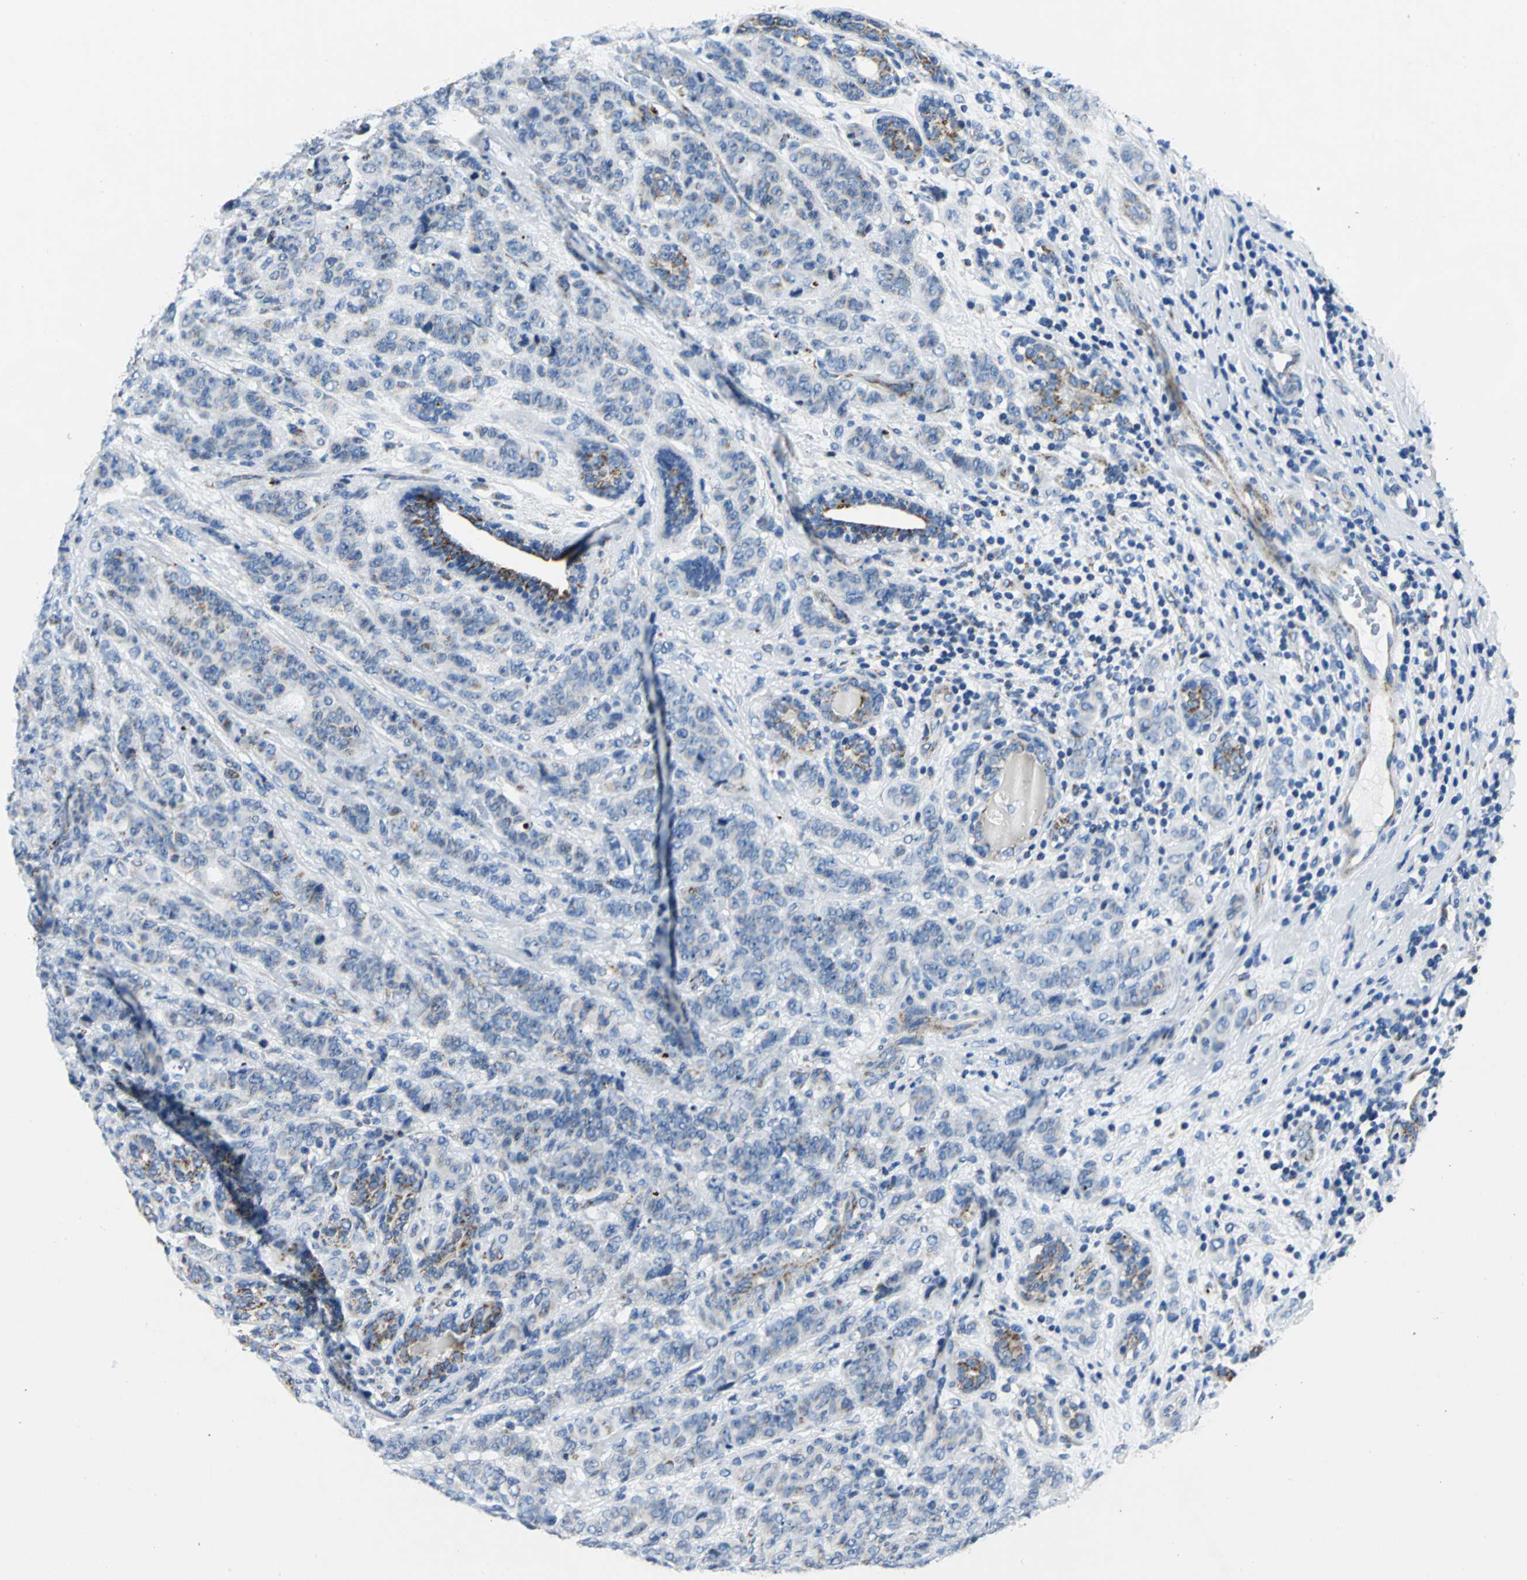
{"staining": {"intensity": "weak", "quantity": "25%-75%", "location": "cytoplasmic/membranous"}, "tissue": "breast cancer", "cell_type": "Tumor cells", "image_type": "cancer", "snomed": [{"axis": "morphology", "description": "Duct carcinoma"}, {"axis": "topography", "description": "Breast"}], "caption": "DAB (3,3'-diaminobenzidine) immunohistochemical staining of intraductal carcinoma (breast) shows weak cytoplasmic/membranous protein expression in about 25%-75% of tumor cells.", "gene": "IFI6", "patient": {"sex": "female", "age": 40}}